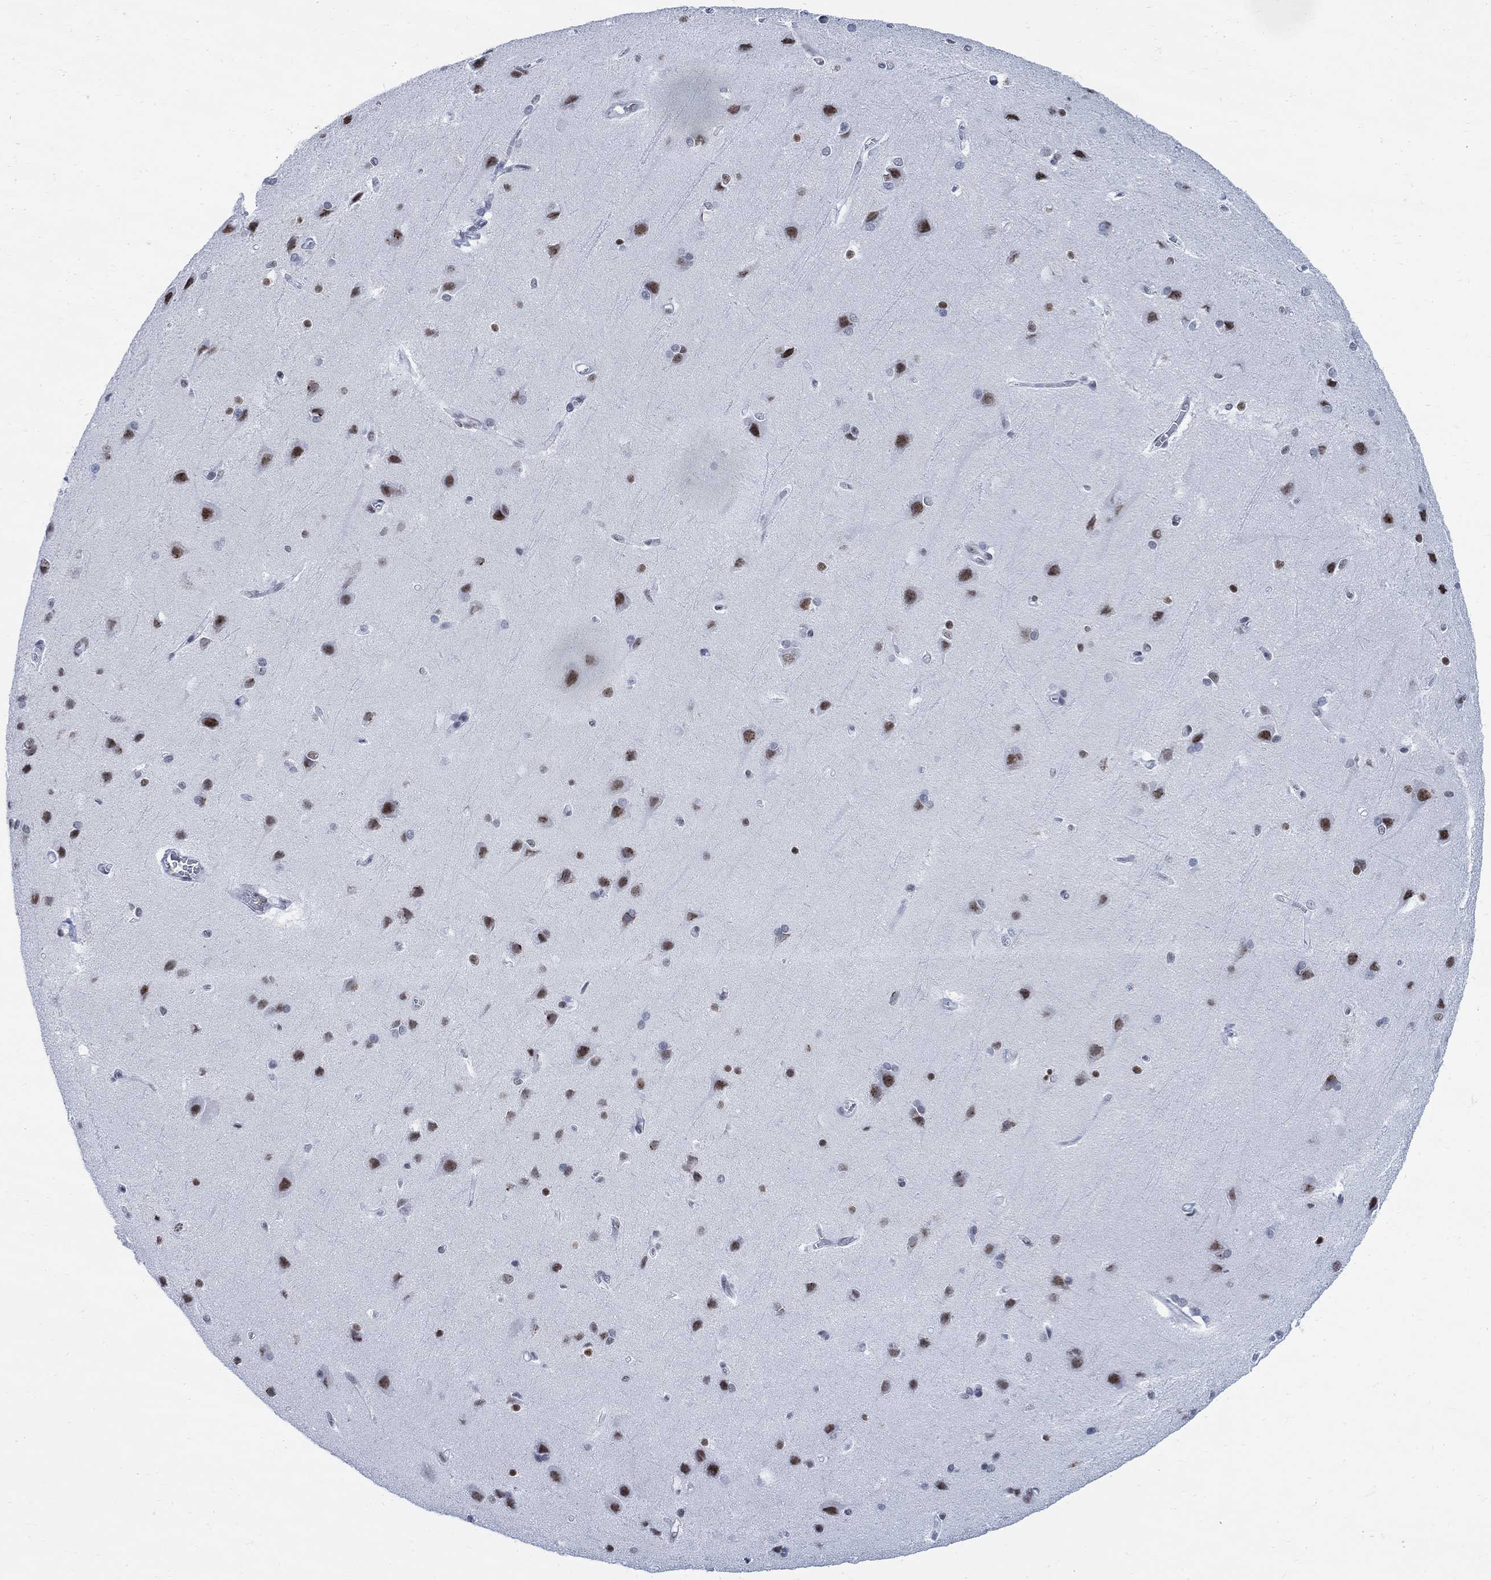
{"staining": {"intensity": "negative", "quantity": "none", "location": "none"}, "tissue": "cerebral cortex", "cell_type": "Endothelial cells", "image_type": "normal", "snomed": [{"axis": "morphology", "description": "Normal tissue, NOS"}, {"axis": "topography", "description": "Cerebral cortex"}], "caption": "This photomicrograph is of normal cerebral cortex stained with immunohistochemistry to label a protein in brown with the nuclei are counter-stained blue. There is no staining in endothelial cells.", "gene": "DLK1", "patient": {"sex": "male", "age": 37}}